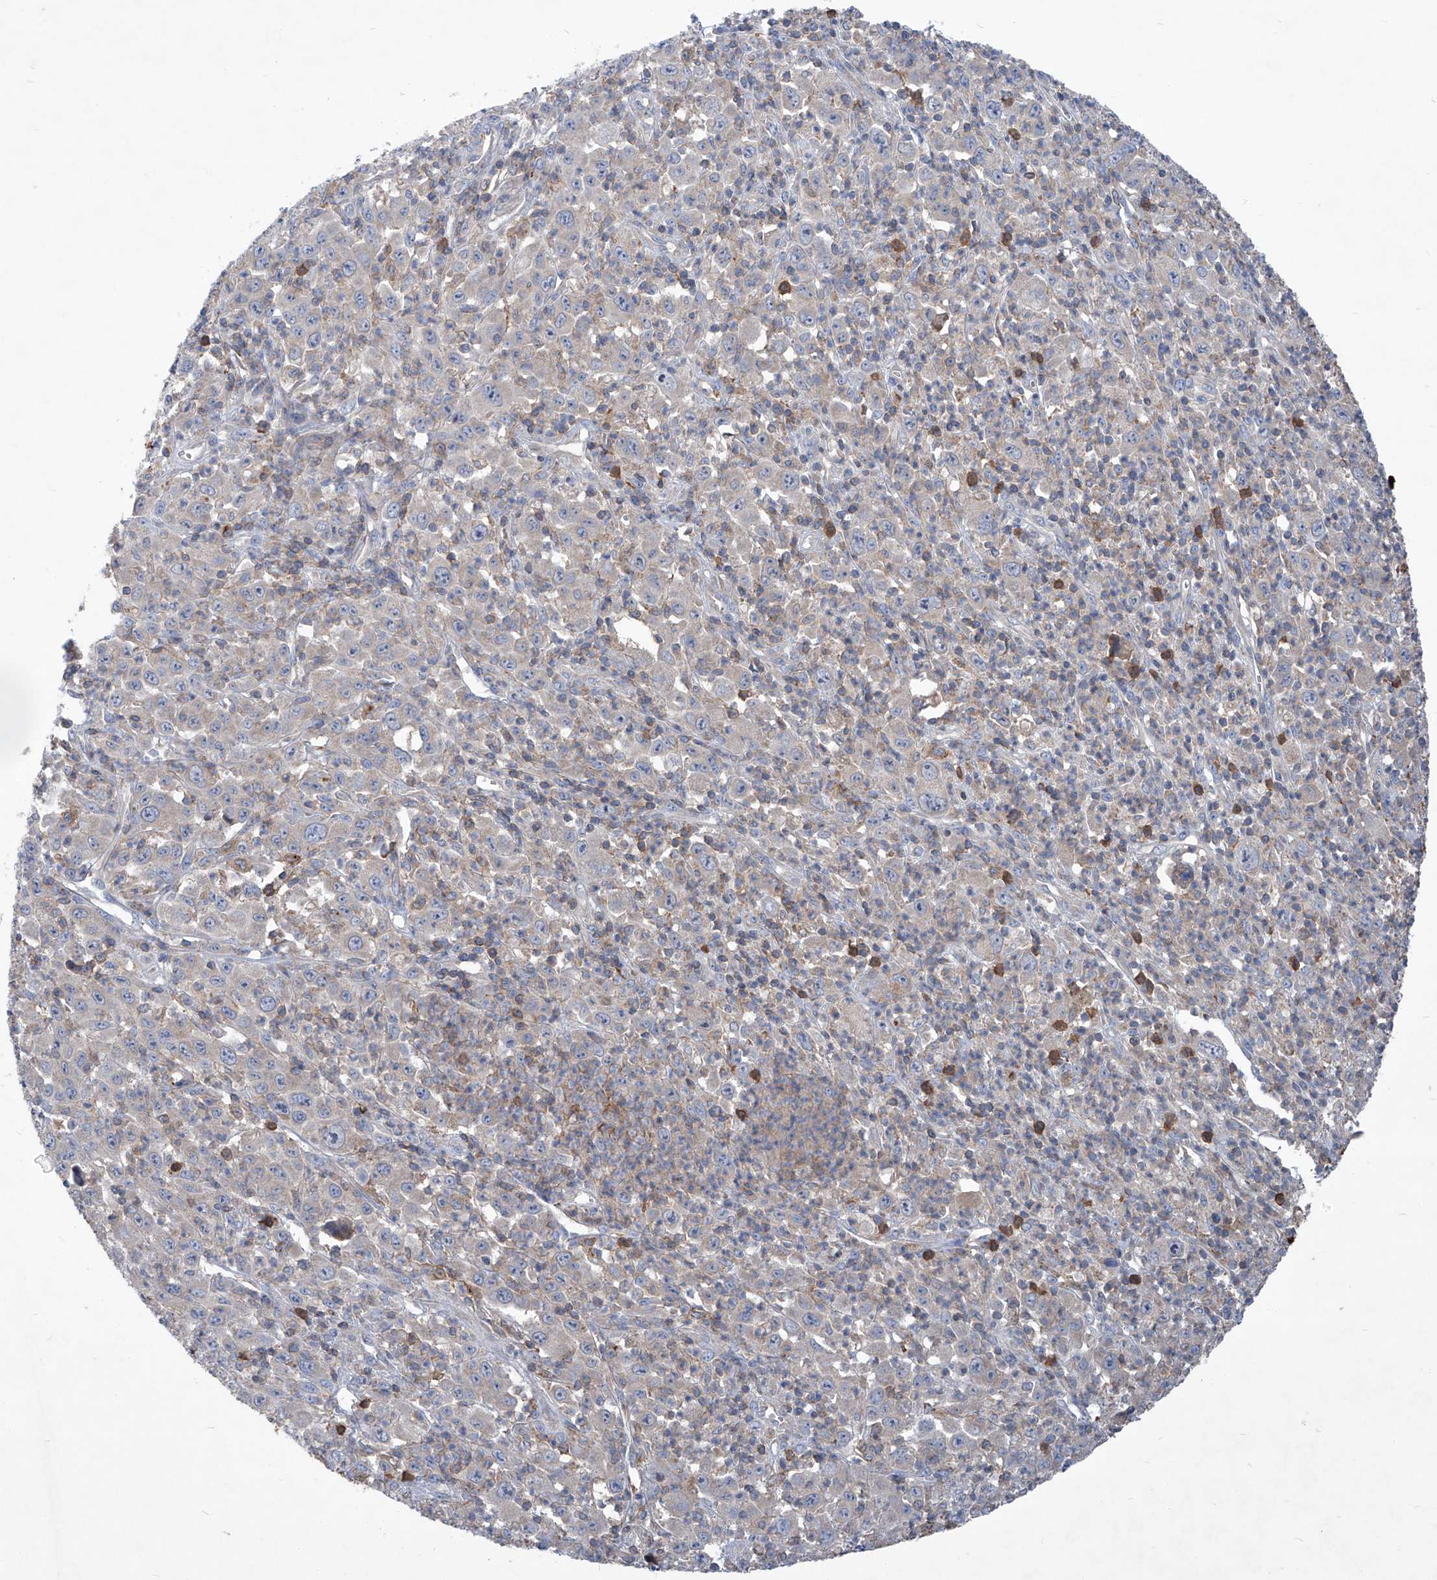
{"staining": {"intensity": "negative", "quantity": "none", "location": "none"}, "tissue": "melanoma", "cell_type": "Tumor cells", "image_type": "cancer", "snomed": [{"axis": "morphology", "description": "Malignant melanoma, Metastatic site"}, {"axis": "topography", "description": "Skin"}], "caption": "The IHC micrograph has no significant positivity in tumor cells of malignant melanoma (metastatic site) tissue.", "gene": "EPHA8", "patient": {"sex": "female", "age": 56}}